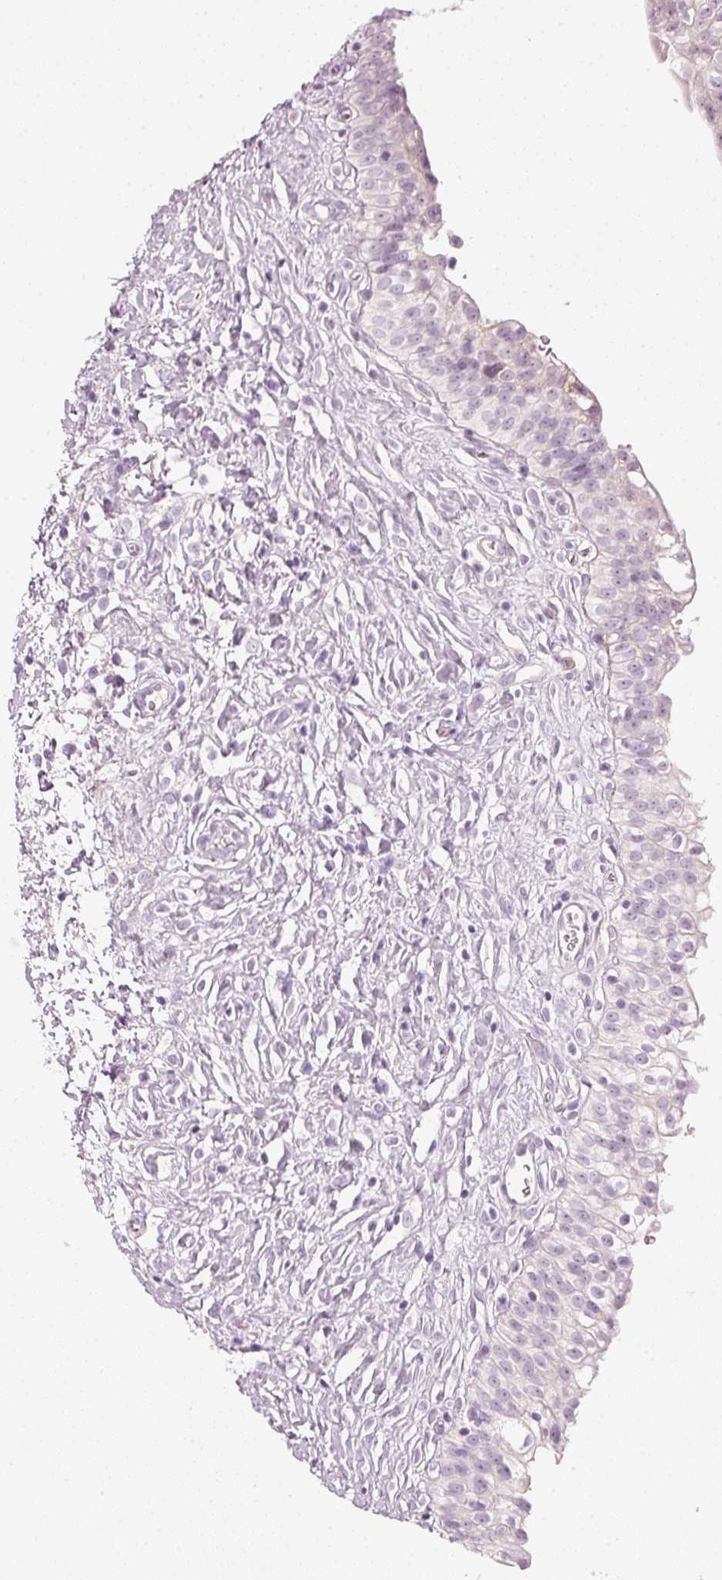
{"staining": {"intensity": "weak", "quantity": "<25%", "location": "cytoplasmic/membranous"}, "tissue": "urinary bladder", "cell_type": "Urothelial cells", "image_type": "normal", "snomed": [{"axis": "morphology", "description": "Normal tissue, NOS"}, {"axis": "topography", "description": "Urinary bladder"}], "caption": "This is an IHC image of normal urinary bladder. There is no positivity in urothelial cells.", "gene": "VCAM1", "patient": {"sex": "male", "age": 51}}